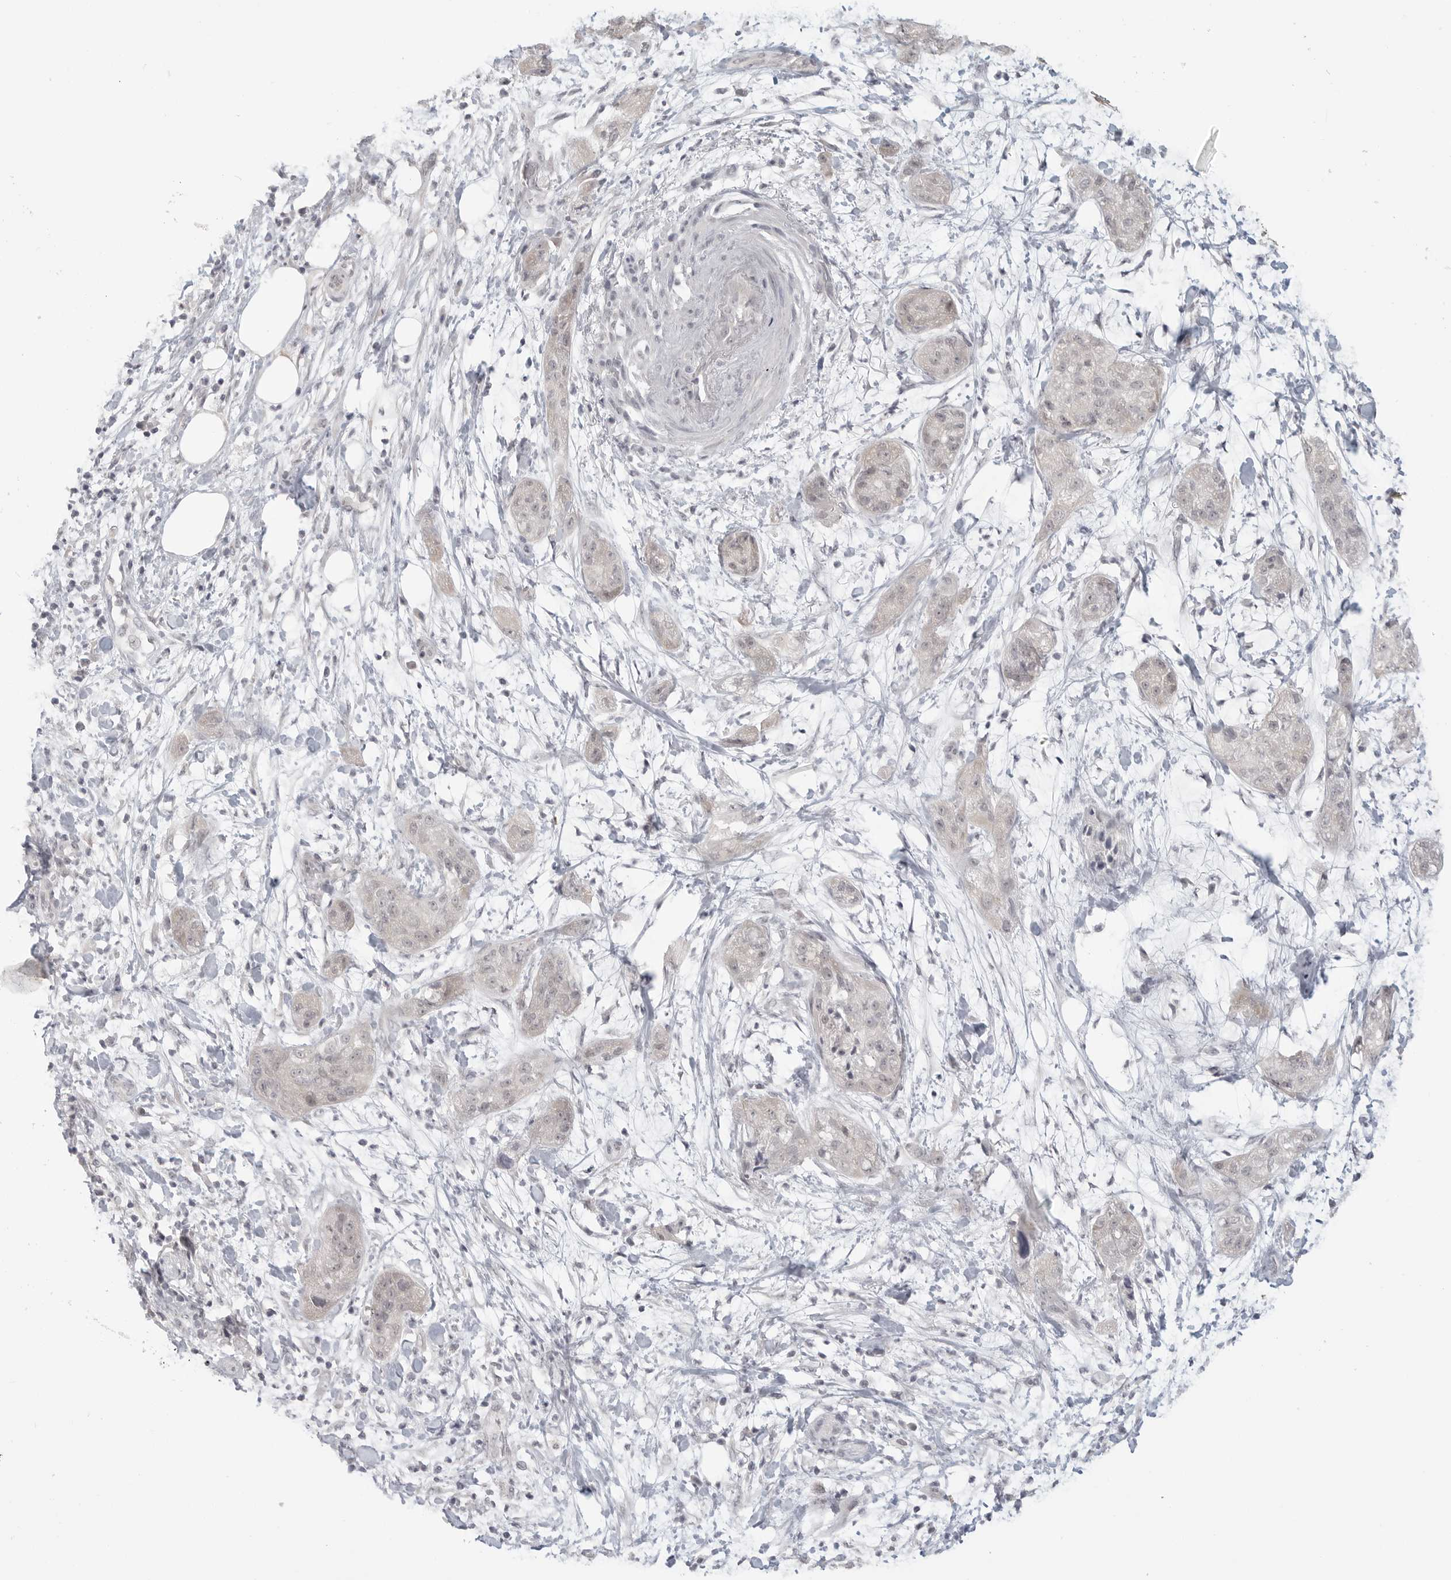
{"staining": {"intensity": "negative", "quantity": "none", "location": "none"}, "tissue": "pancreatic cancer", "cell_type": "Tumor cells", "image_type": "cancer", "snomed": [{"axis": "morphology", "description": "Adenocarcinoma, NOS"}, {"axis": "topography", "description": "Pancreas"}], "caption": "This is an IHC image of pancreatic cancer (adenocarcinoma). There is no positivity in tumor cells.", "gene": "KLK11", "patient": {"sex": "female", "age": 78}}